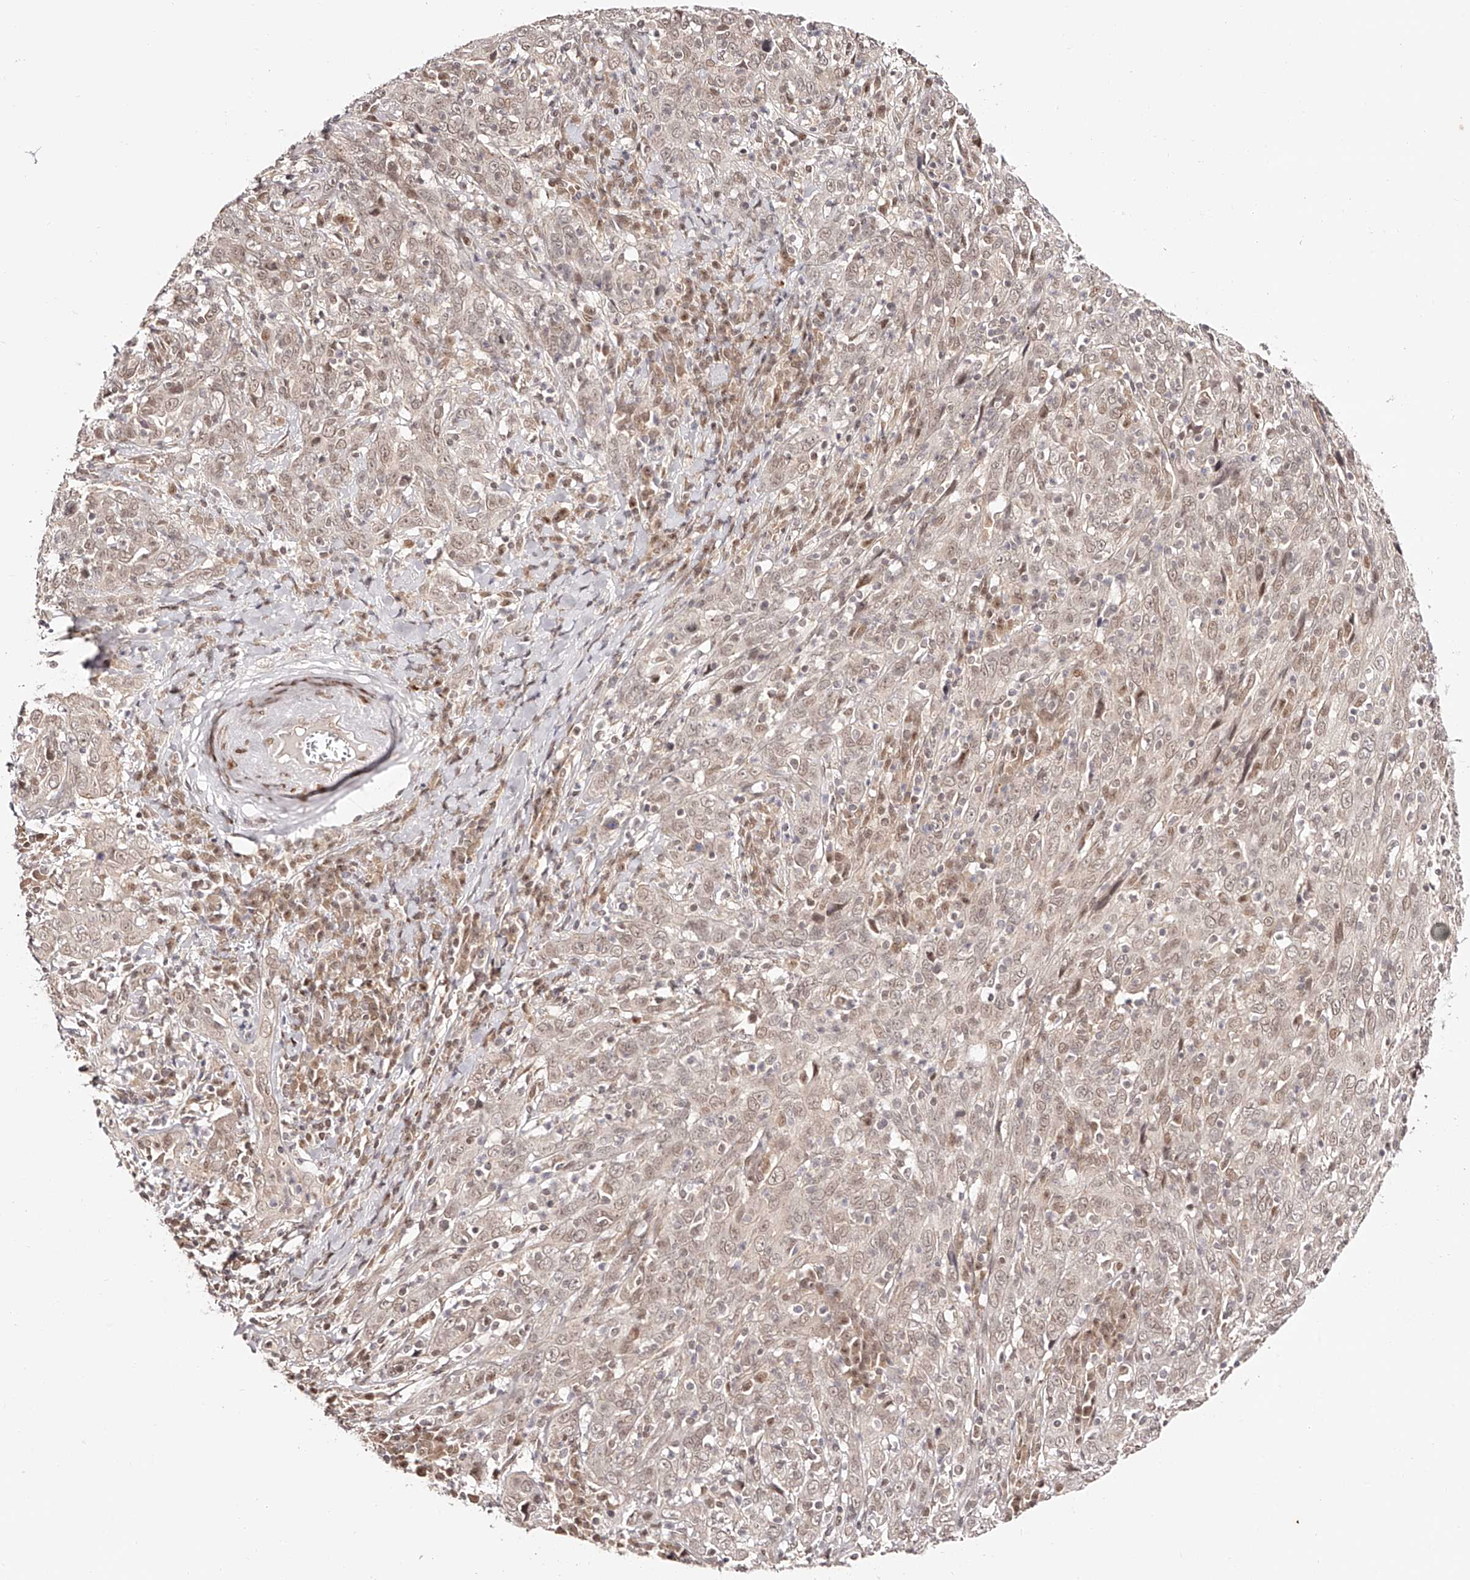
{"staining": {"intensity": "weak", "quantity": "25%-75%", "location": "cytoplasmic/membranous,nuclear"}, "tissue": "cervical cancer", "cell_type": "Tumor cells", "image_type": "cancer", "snomed": [{"axis": "morphology", "description": "Squamous cell carcinoma, NOS"}, {"axis": "topography", "description": "Cervix"}], "caption": "About 25%-75% of tumor cells in human squamous cell carcinoma (cervical) demonstrate weak cytoplasmic/membranous and nuclear protein positivity as visualized by brown immunohistochemical staining.", "gene": "USF3", "patient": {"sex": "female", "age": 46}}